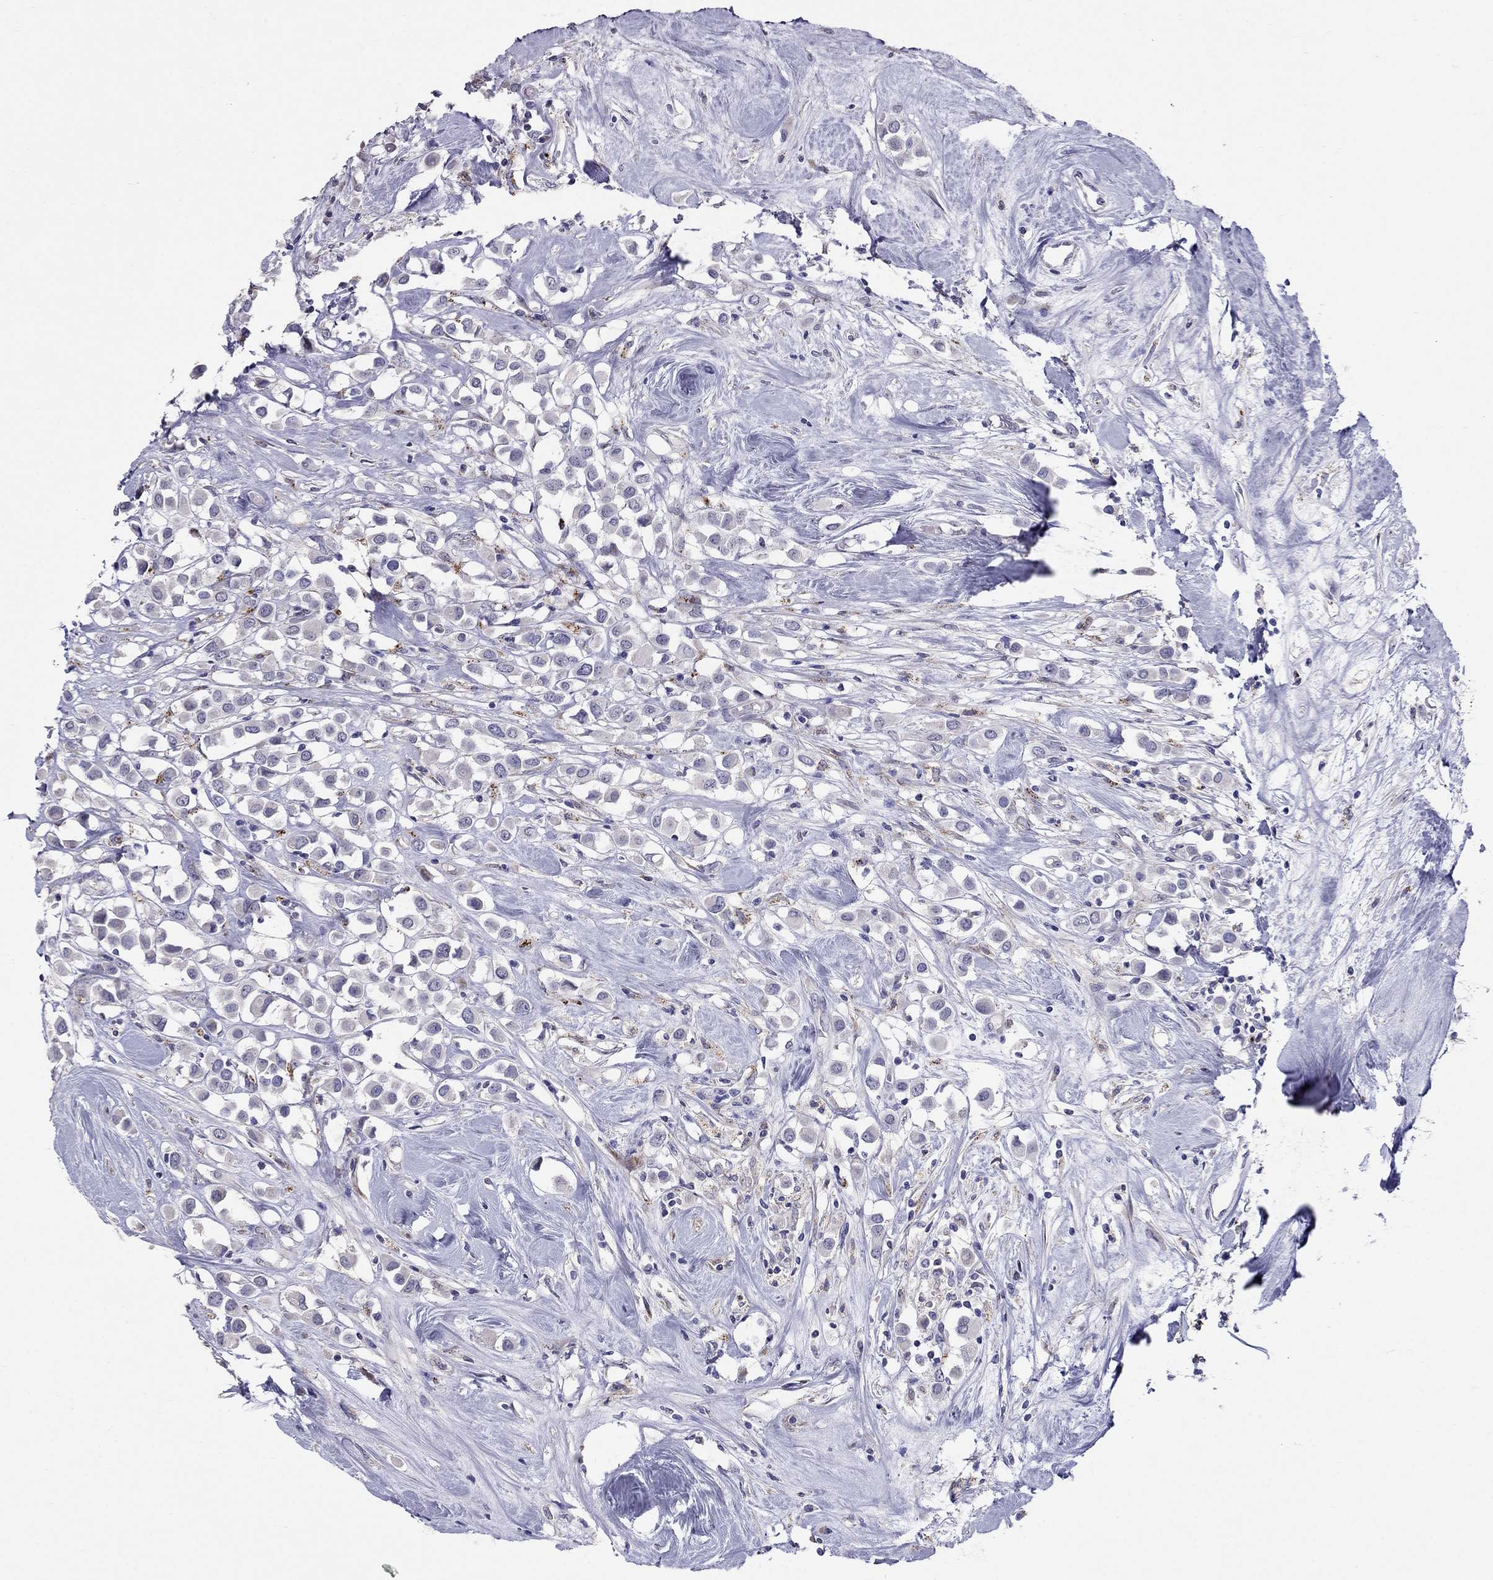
{"staining": {"intensity": "negative", "quantity": "none", "location": "none"}, "tissue": "breast cancer", "cell_type": "Tumor cells", "image_type": "cancer", "snomed": [{"axis": "morphology", "description": "Duct carcinoma"}, {"axis": "topography", "description": "Breast"}], "caption": "An IHC micrograph of breast cancer (invasive ductal carcinoma) is shown. There is no staining in tumor cells of breast cancer (invasive ductal carcinoma).", "gene": "MAGEB4", "patient": {"sex": "female", "age": 61}}